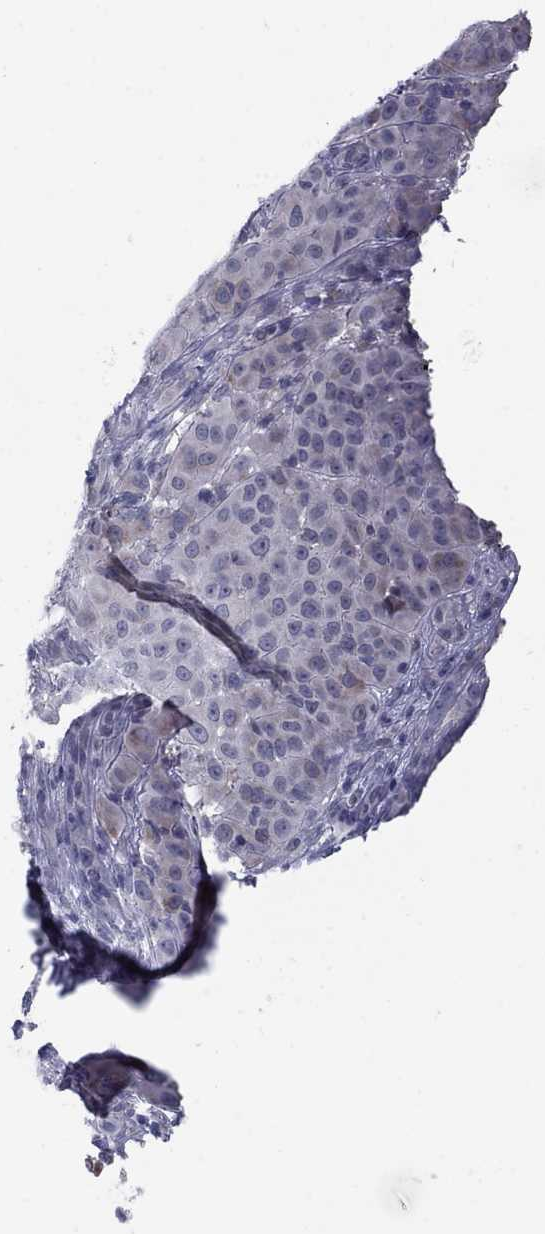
{"staining": {"intensity": "weak", "quantity": "<25%", "location": "cytoplasmic/membranous"}, "tissue": "melanoma", "cell_type": "Tumor cells", "image_type": "cancer", "snomed": [{"axis": "morphology", "description": "Malignant melanoma, NOS"}, {"axis": "topography", "description": "Skin"}], "caption": "Immunohistochemistry (IHC) image of neoplastic tissue: melanoma stained with DAB exhibits no significant protein positivity in tumor cells.", "gene": "NTRK2", "patient": {"sex": "female", "age": 87}}